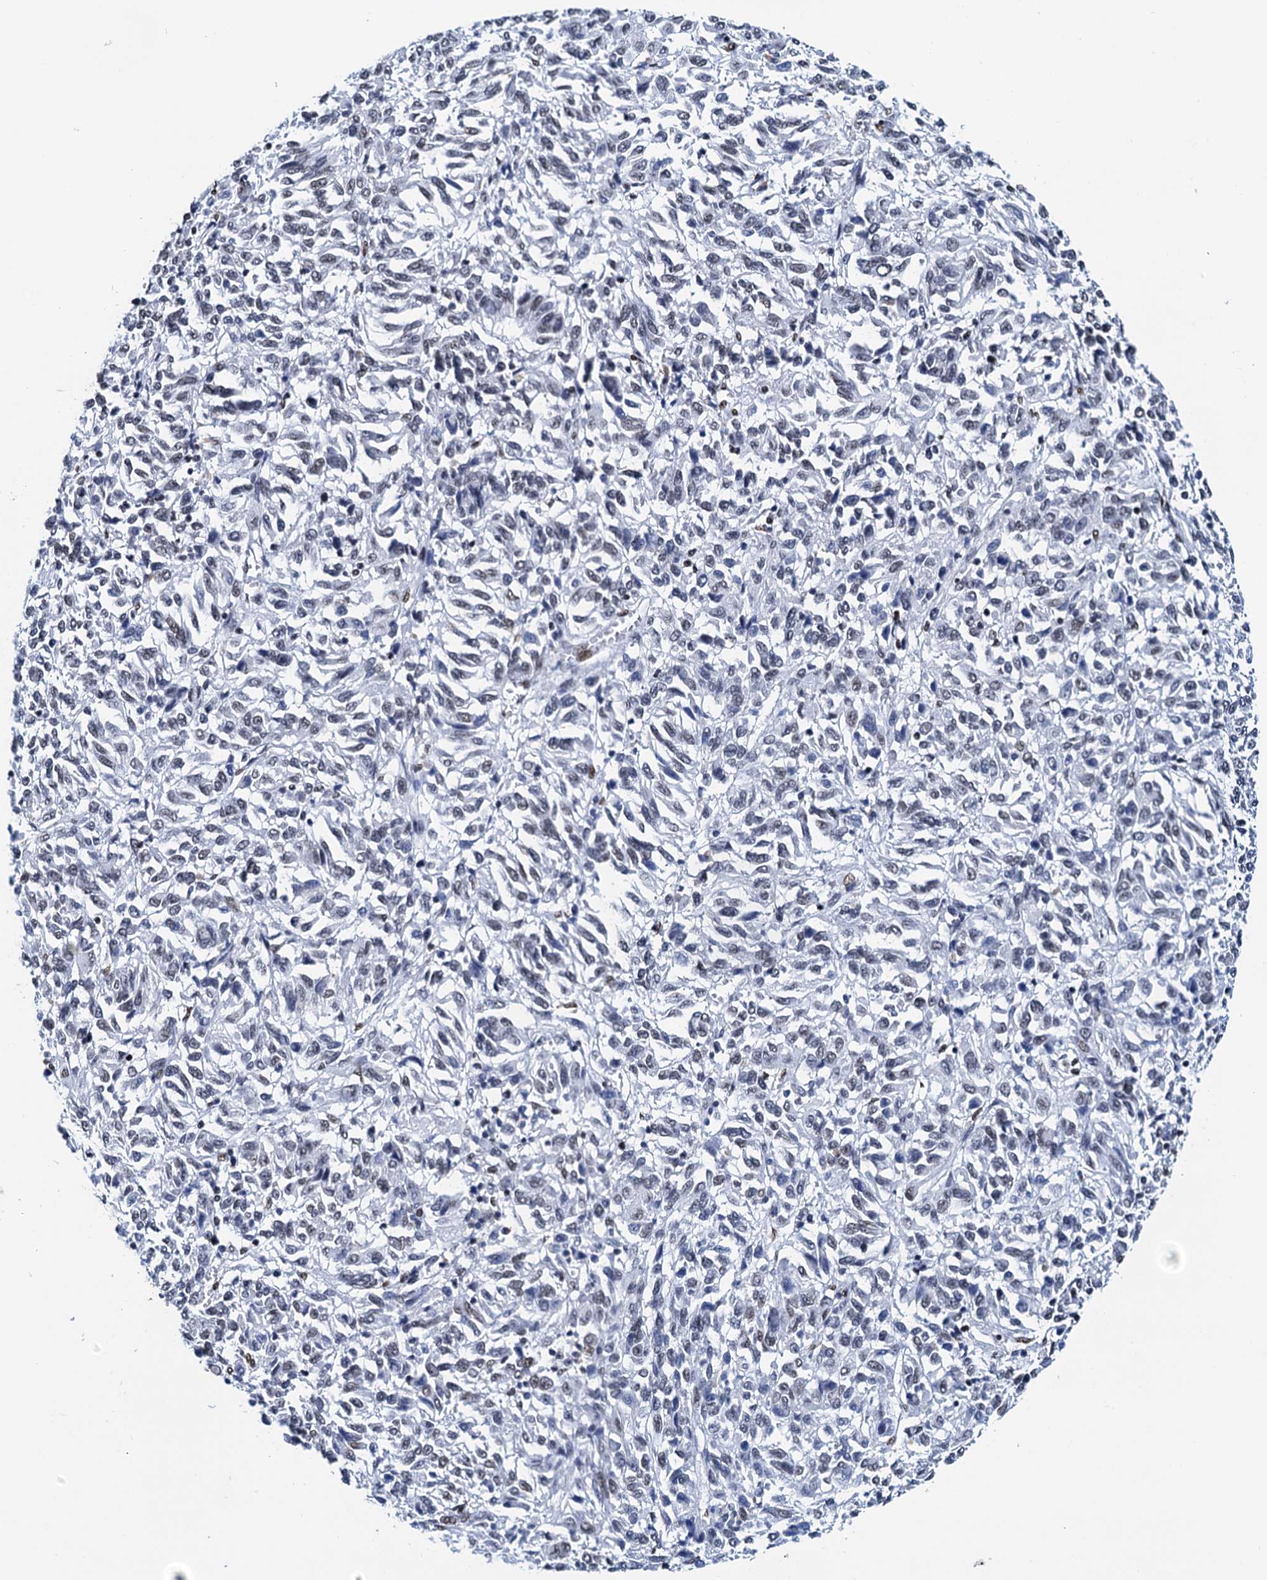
{"staining": {"intensity": "negative", "quantity": "none", "location": "none"}, "tissue": "melanoma", "cell_type": "Tumor cells", "image_type": "cancer", "snomed": [{"axis": "morphology", "description": "Malignant melanoma, Metastatic site"}, {"axis": "topography", "description": "Lung"}], "caption": "Tumor cells are negative for protein expression in human malignant melanoma (metastatic site).", "gene": "SLTM", "patient": {"sex": "male", "age": 64}}